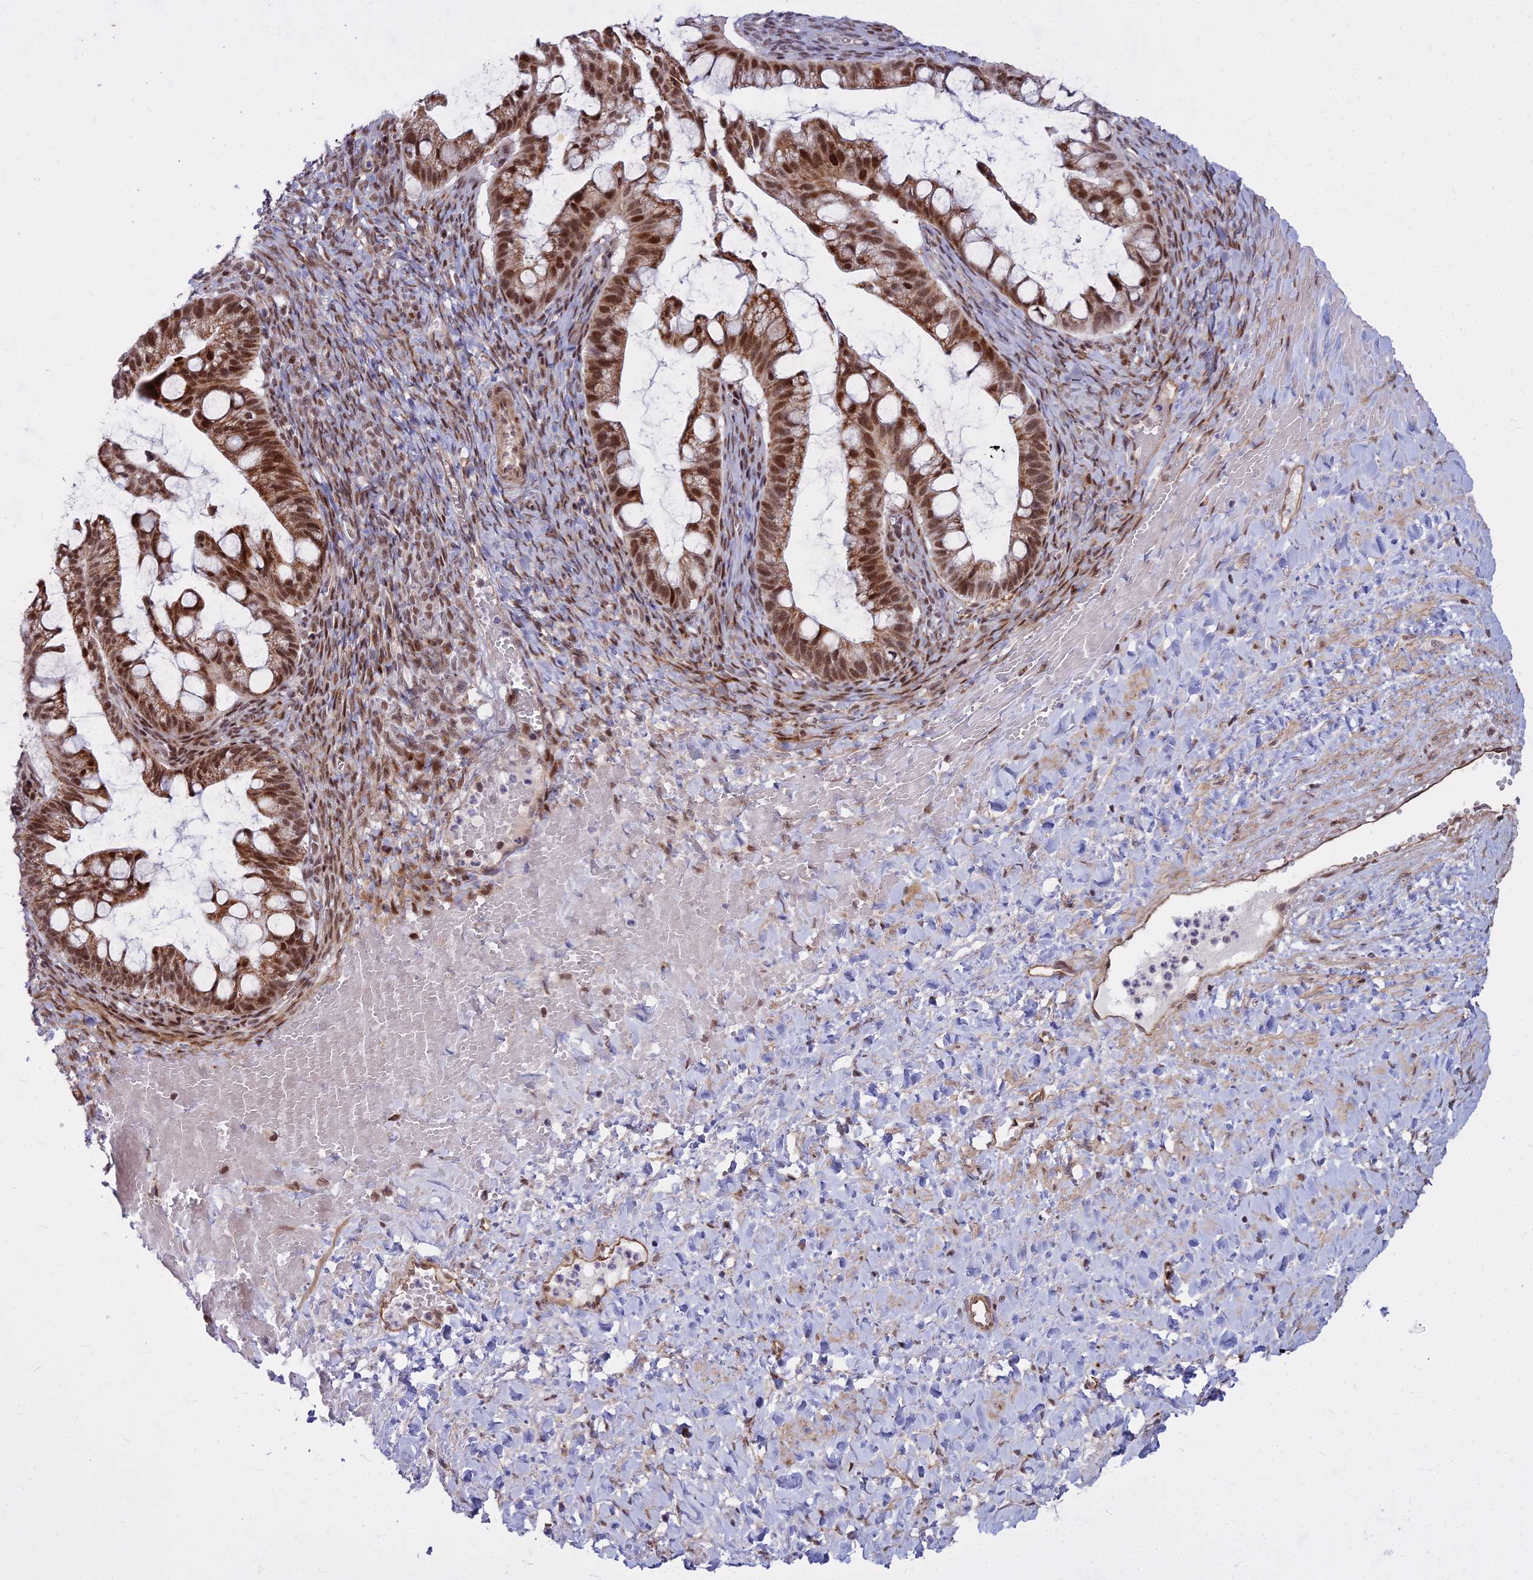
{"staining": {"intensity": "strong", "quantity": ">75%", "location": "cytoplasmic/membranous,nuclear"}, "tissue": "ovarian cancer", "cell_type": "Tumor cells", "image_type": "cancer", "snomed": [{"axis": "morphology", "description": "Cystadenocarcinoma, mucinous, NOS"}, {"axis": "topography", "description": "Ovary"}], "caption": "Tumor cells show high levels of strong cytoplasmic/membranous and nuclear staining in about >75% of cells in human ovarian cancer. (Stains: DAB in brown, nuclei in blue, Microscopy: brightfield microscopy at high magnification).", "gene": "ALG10", "patient": {"sex": "female", "age": 73}}